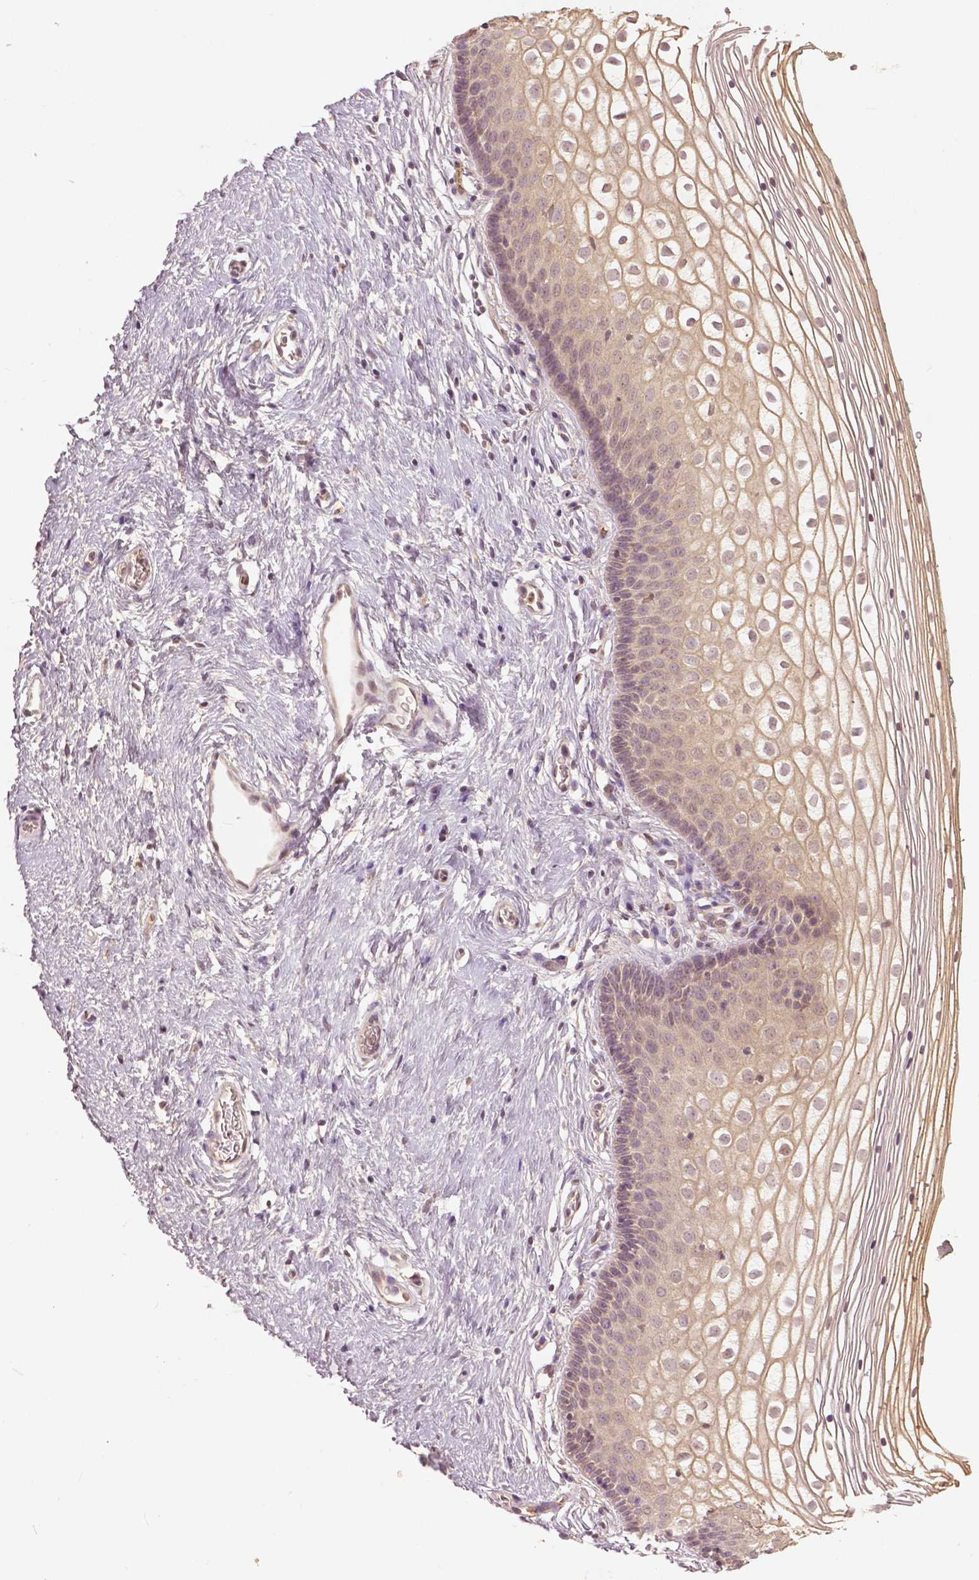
{"staining": {"intensity": "weak", "quantity": "25%-75%", "location": "cytoplasmic/membranous,nuclear"}, "tissue": "vagina", "cell_type": "Squamous epithelial cells", "image_type": "normal", "snomed": [{"axis": "morphology", "description": "Normal tissue, NOS"}, {"axis": "topography", "description": "Vagina"}], "caption": "The image demonstrates immunohistochemical staining of normal vagina. There is weak cytoplasmic/membranous,nuclear staining is identified in approximately 25%-75% of squamous epithelial cells.", "gene": "ANGPTL4", "patient": {"sex": "female", "age": 36}}